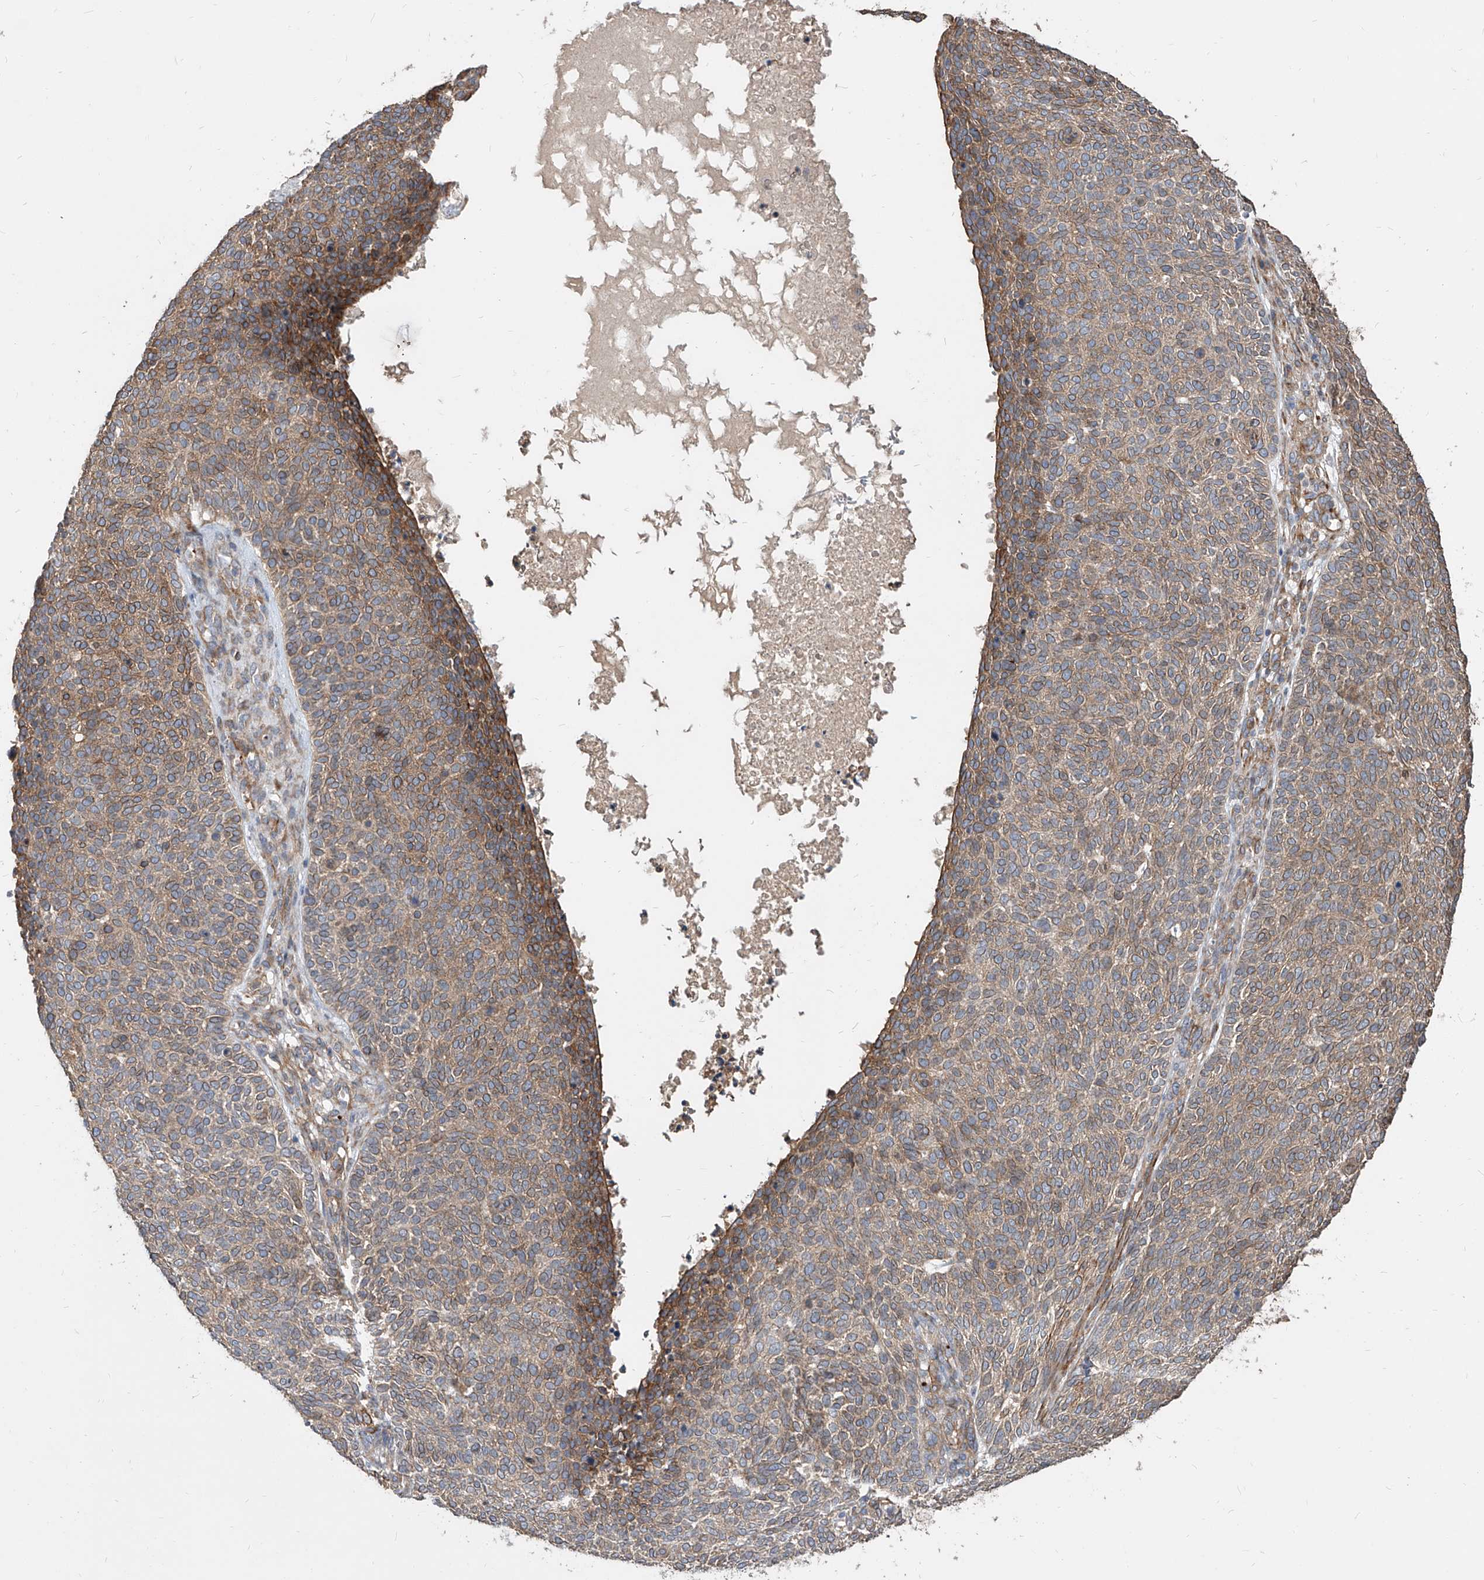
{"staining": {"intensity": "moderate", "quantity": ">75%", "location": "cytoplasmic/membranous"}, "tissue": "skin cancer", "cell_type": "Tumor cells", "image_type": "cancer", "snomed": [{"axis": "morphology", "description": "Squamous cell carcinoma, NOS"}, {"axis": "topography", "description": "Skin"}], "caption": "IHC (DAB (3,3'-diaminobenzidine)) staining of human skin squamous cell carcinoma displays moderate cytoplasmic/membranous protein expression in approximately >75% of tumor cells.", "gene": "FAM83B", "patient": {"sex": "female", "age": 90}}